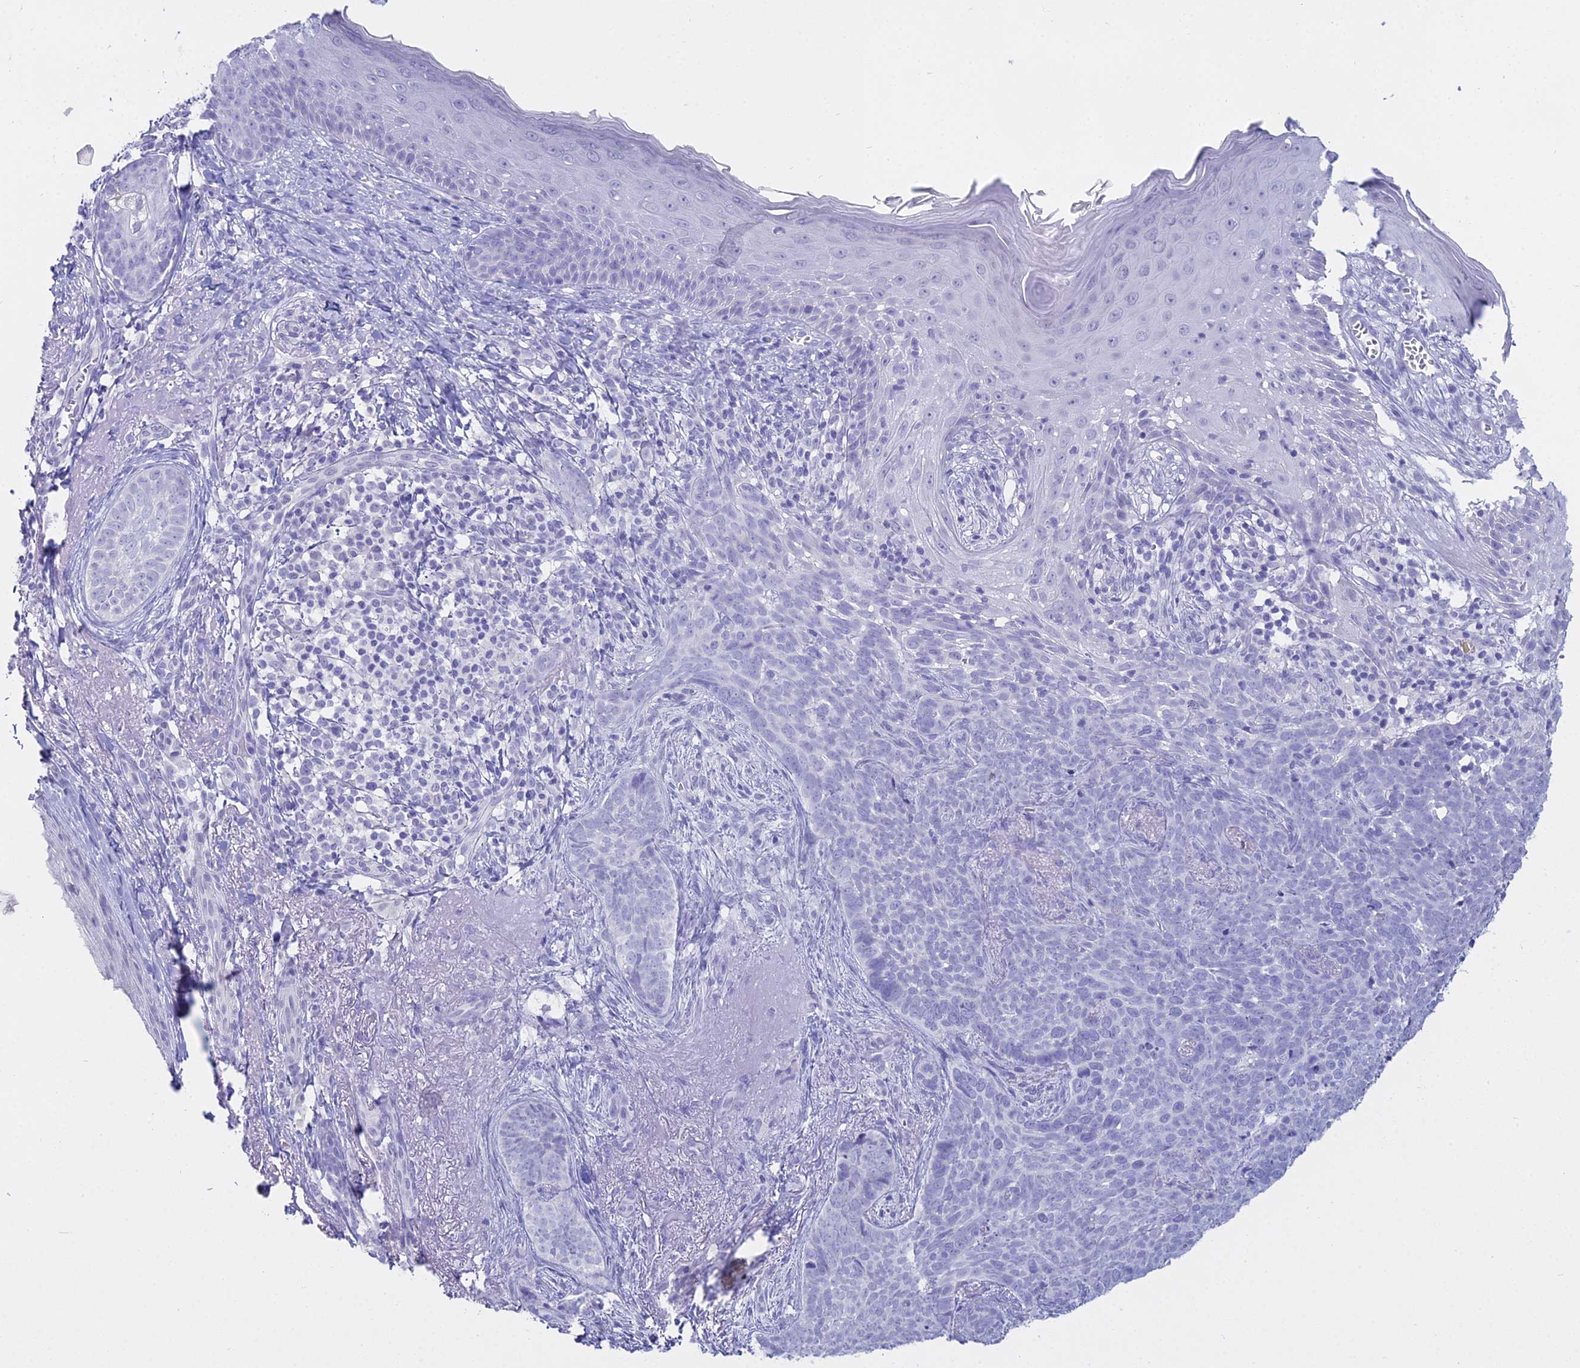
{"staining": {"intensity": "negative", "quantity": "none", "location": "none"}, "tissue": "skin cancer", "cell_type": "Tumor cells", "image_type": "cancer", "snomed": [{"axis": "morphology", "description": "Basal cell carcinoma"}, {"axis": "topography", "description": "Skin"}], "caption": "DAB immunohistochemical staining of human skin basal cell carcinoma exhibits no significant positivity in tumor cells.", "gene": "ALPP", "patient": {"sex": "female", "age": 76}}